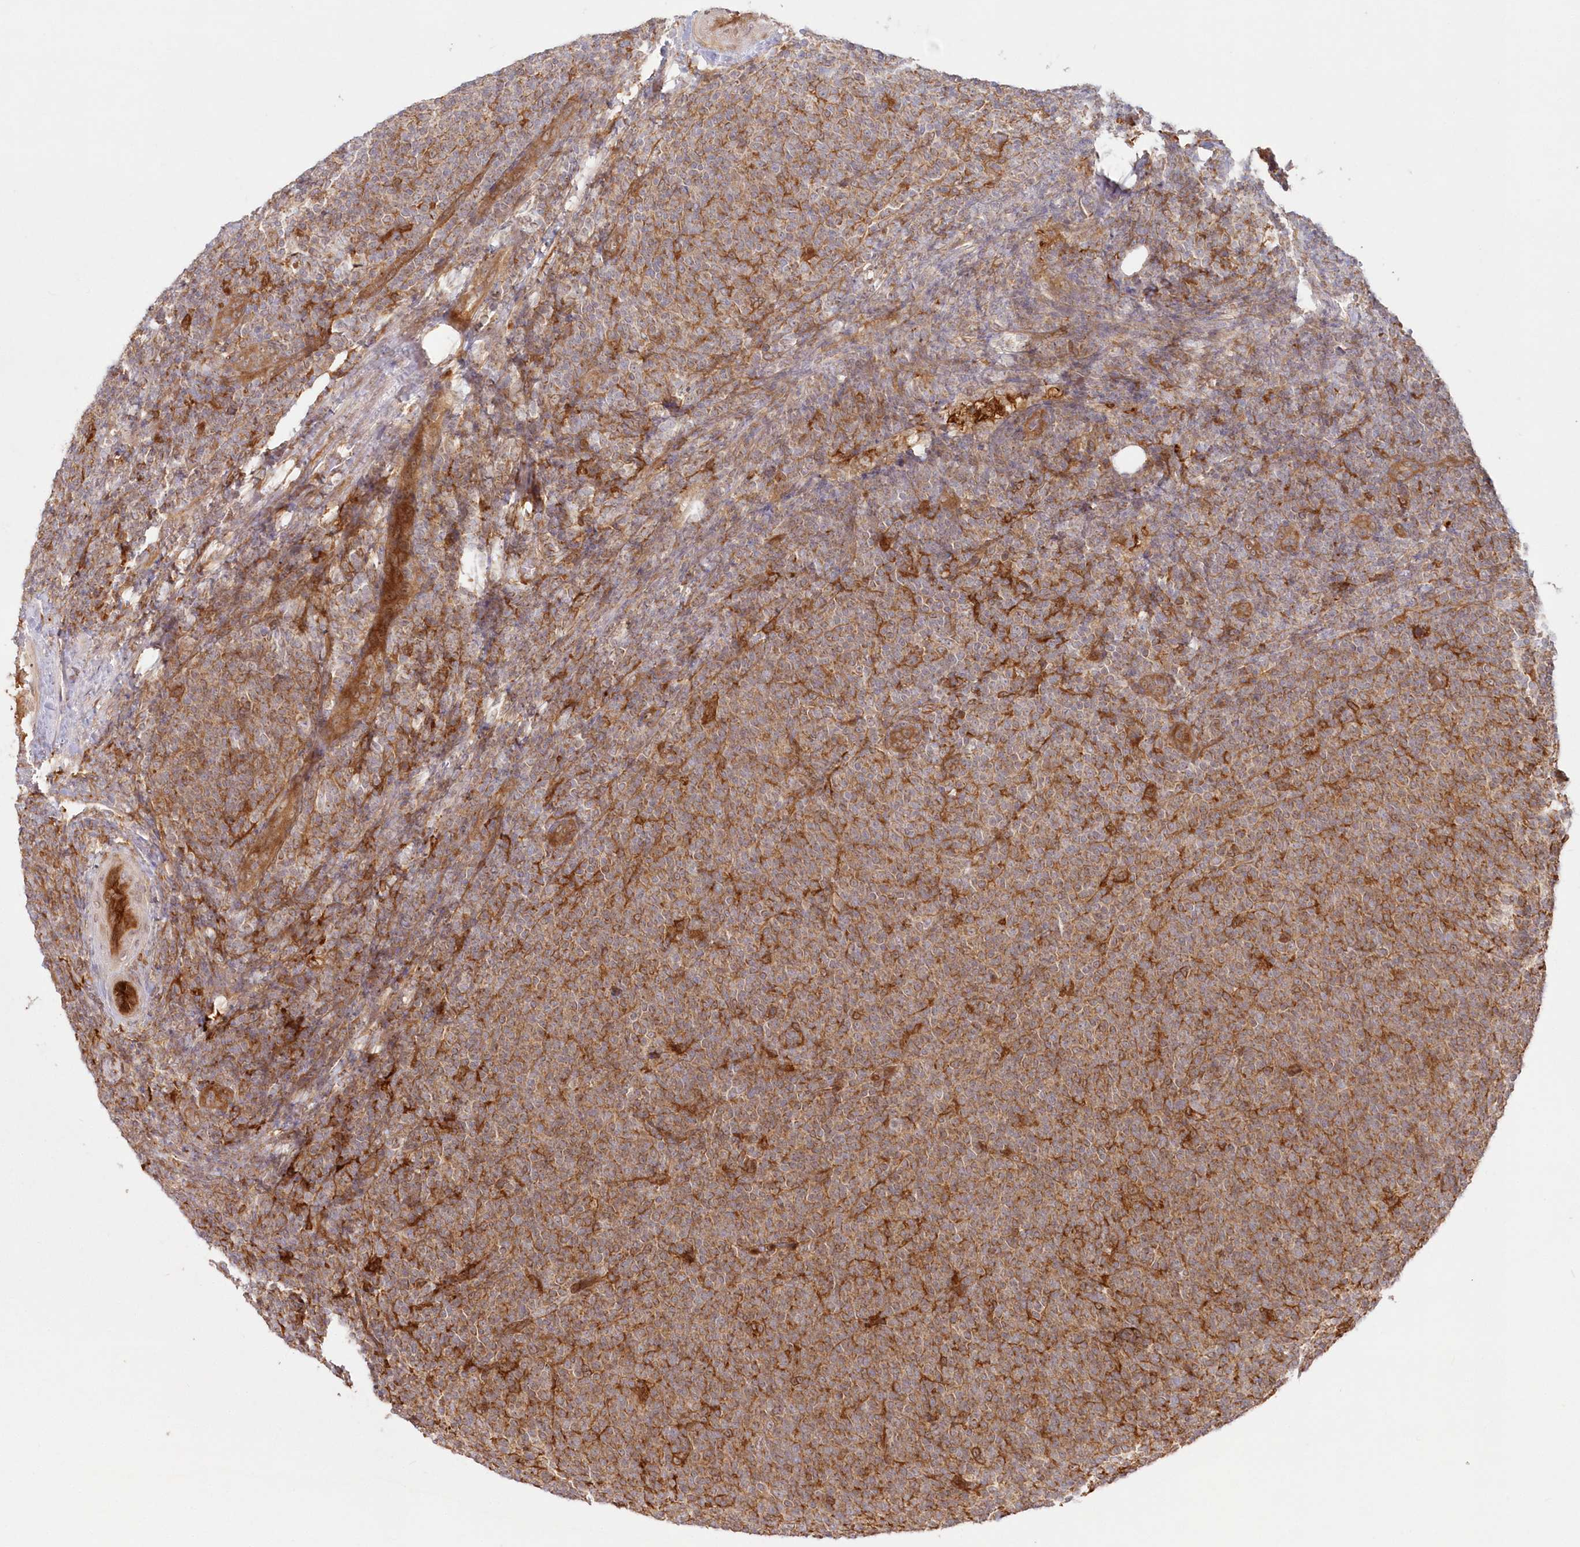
{"staining": {"intensity": "moderate", "quantity": ">75%", "location": "cytoplasmic/membranous"}, "tissue": "lymphoma", "cell_type": "Tumor cells", "image_type": "cancer", "snomed": [{"axis": "morphology", "description": "Malignant lymphoma, non-Hodgkin's type, Low grade"}, {"axis": "topography", "description": "Lymph node"}], "caption": "About >75% of tumor cells in human lymphoma show moderate cytoplasmic/membranous protein expression as visualized by brown immunohistochemical staining.", "gene": "GBE1", "patient": {"sex": "male", "age": 66}}